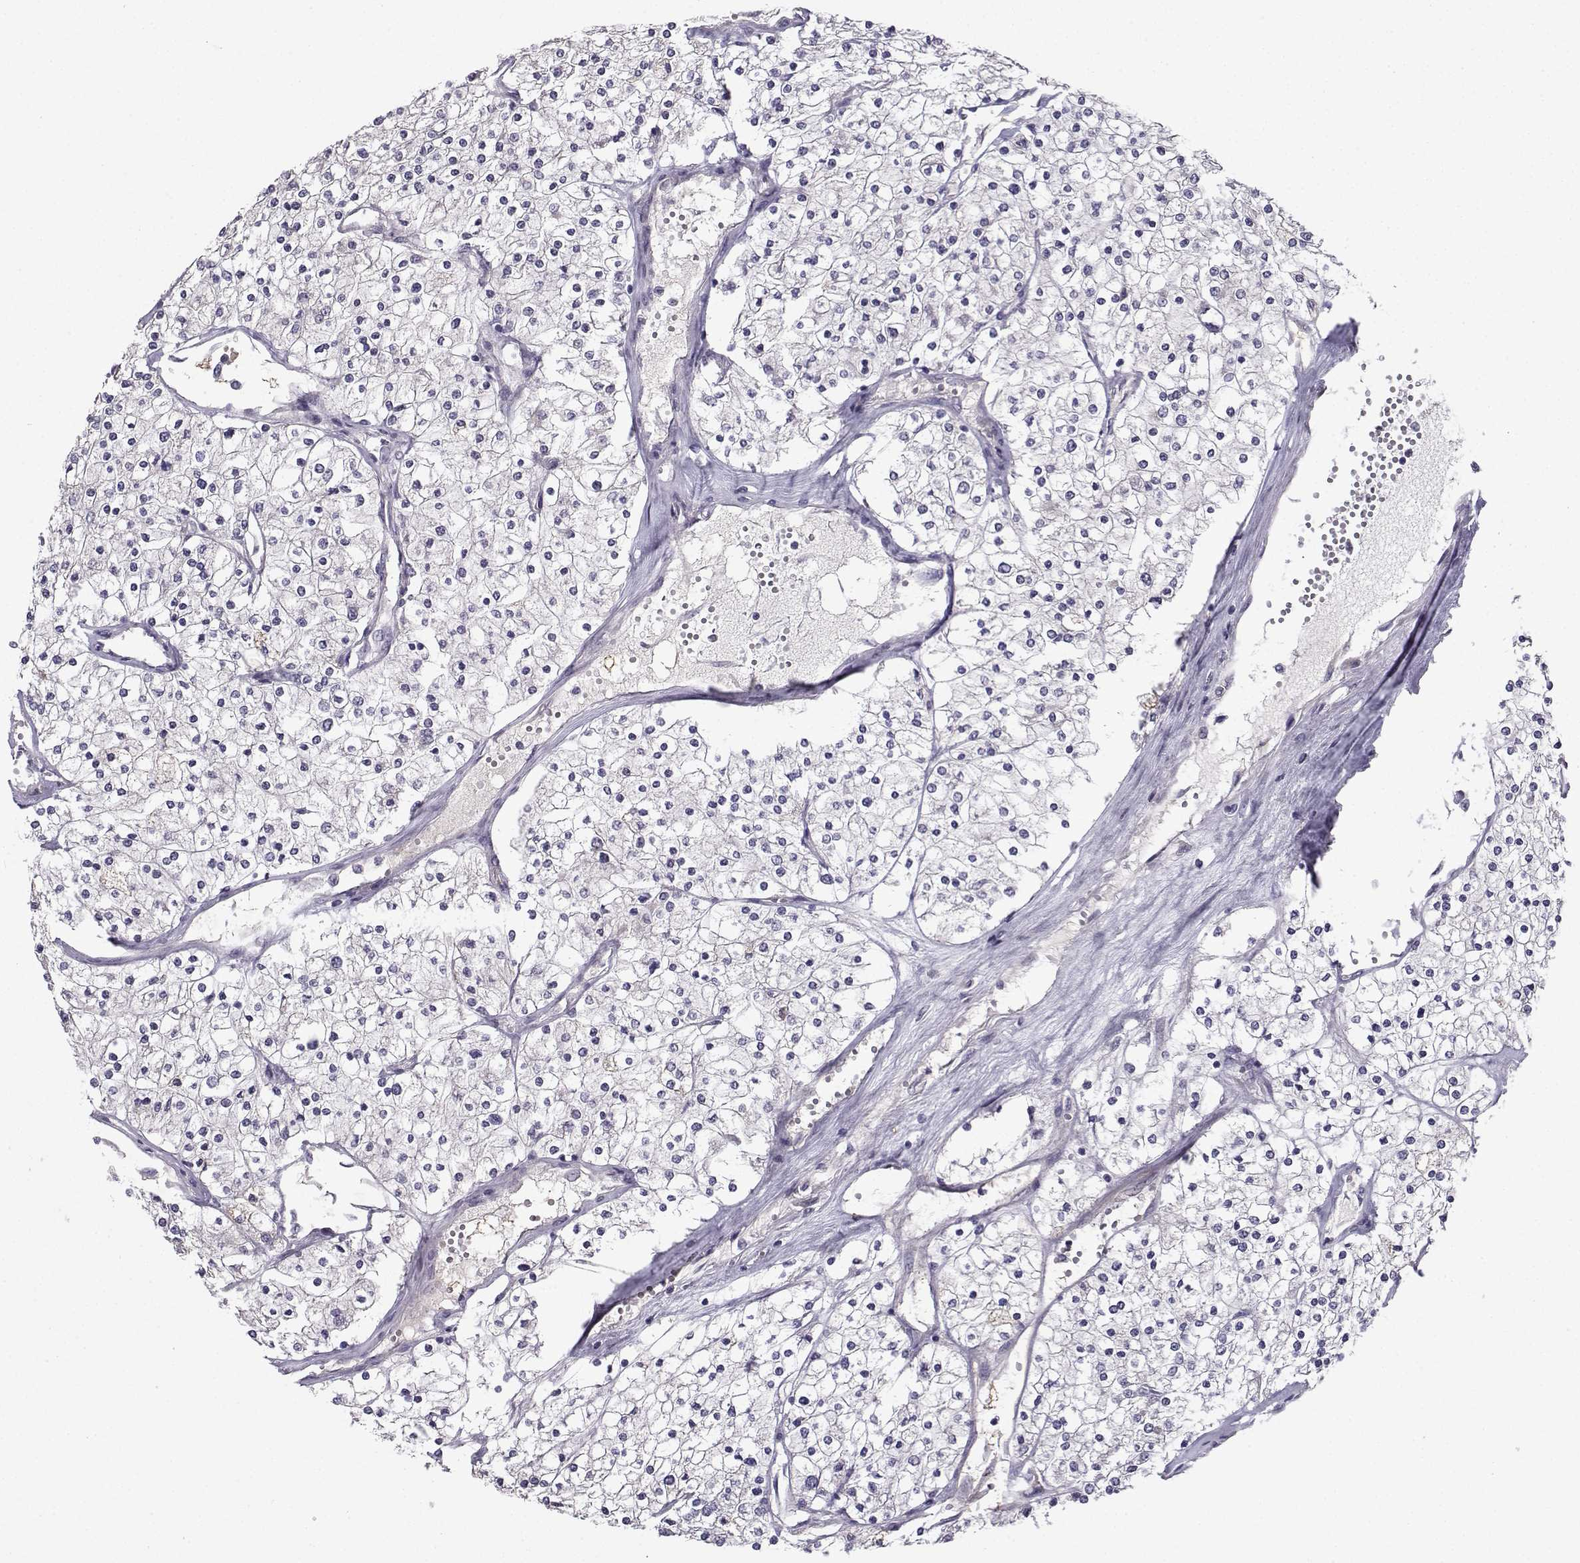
{"staining": {"intensity": "negative", "quantity": "none", "location": "none"}, "tissue": "renal cancer", "cell_type": "Tumor cells", "image_type": "cancer", "snomed": [{"axis": "morphology", "description": "Adenocarcinoma, NOS"}, {"axis": "topography", "description": "Kidney"}], "caption": "High power microscopy micrograph of an immunohistochemistry image of renal cancer, revealing no significant expression in tumor cells.", "gene": "NQO1", "patient": {"sex": "male", "age": 80}}